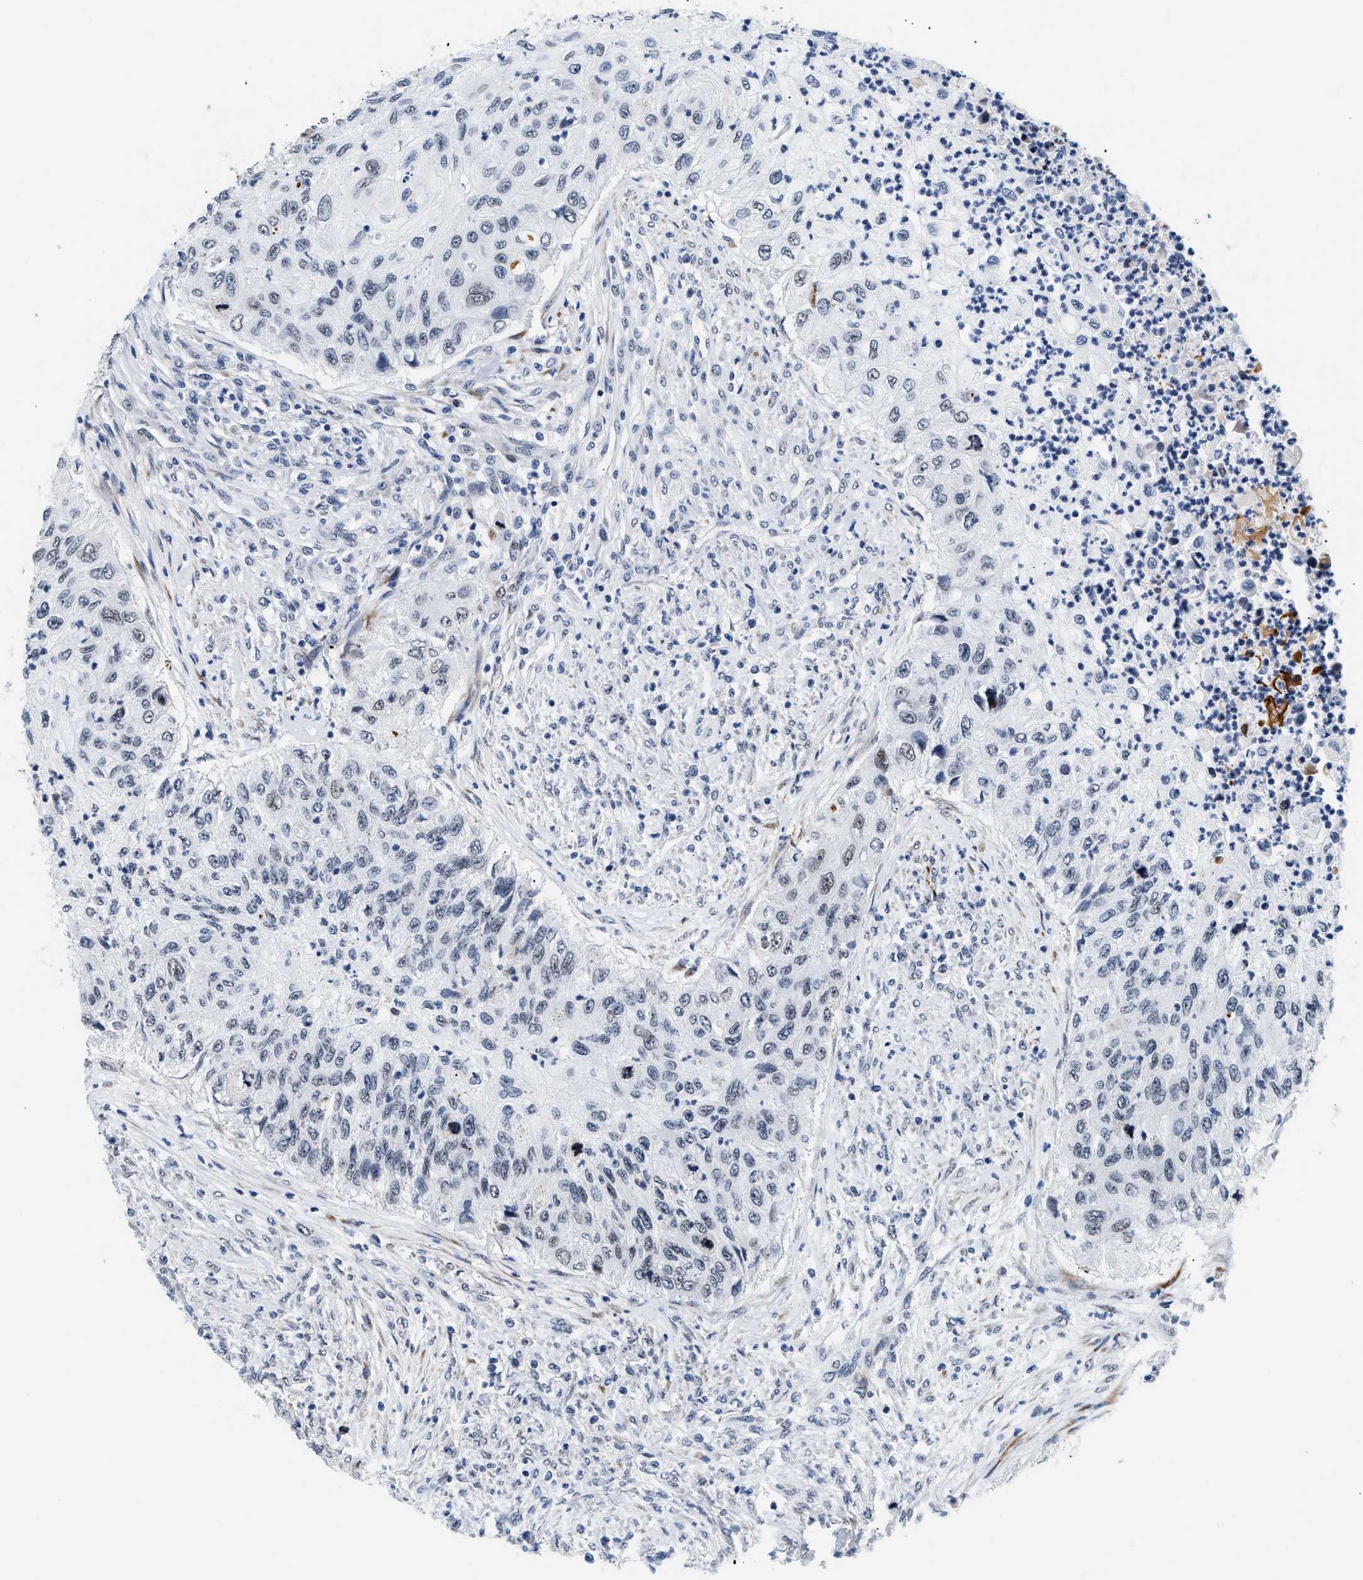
{"staining": {"intensity": "negative", "quantity": "none", "location": "none"}, "tissue": "urothelial cancer", "cell_type": "Tumor cells", "image_type": "cancer", "snomed": [{"axis": "morphology", "description": "Urothelial carcinoma, High grade"}, {"axis": "topography", "description": "Urinary bladder"}], "caption": "High magnification brightfield microscopy of urothelial carcinoma (high-grade) stained with DAB (brown) and counterstained with hematoxylin (blue): tumor cells show no significant positivity.", "gene": "THOC1", "patient": {"sex": "female", "age": 60}}